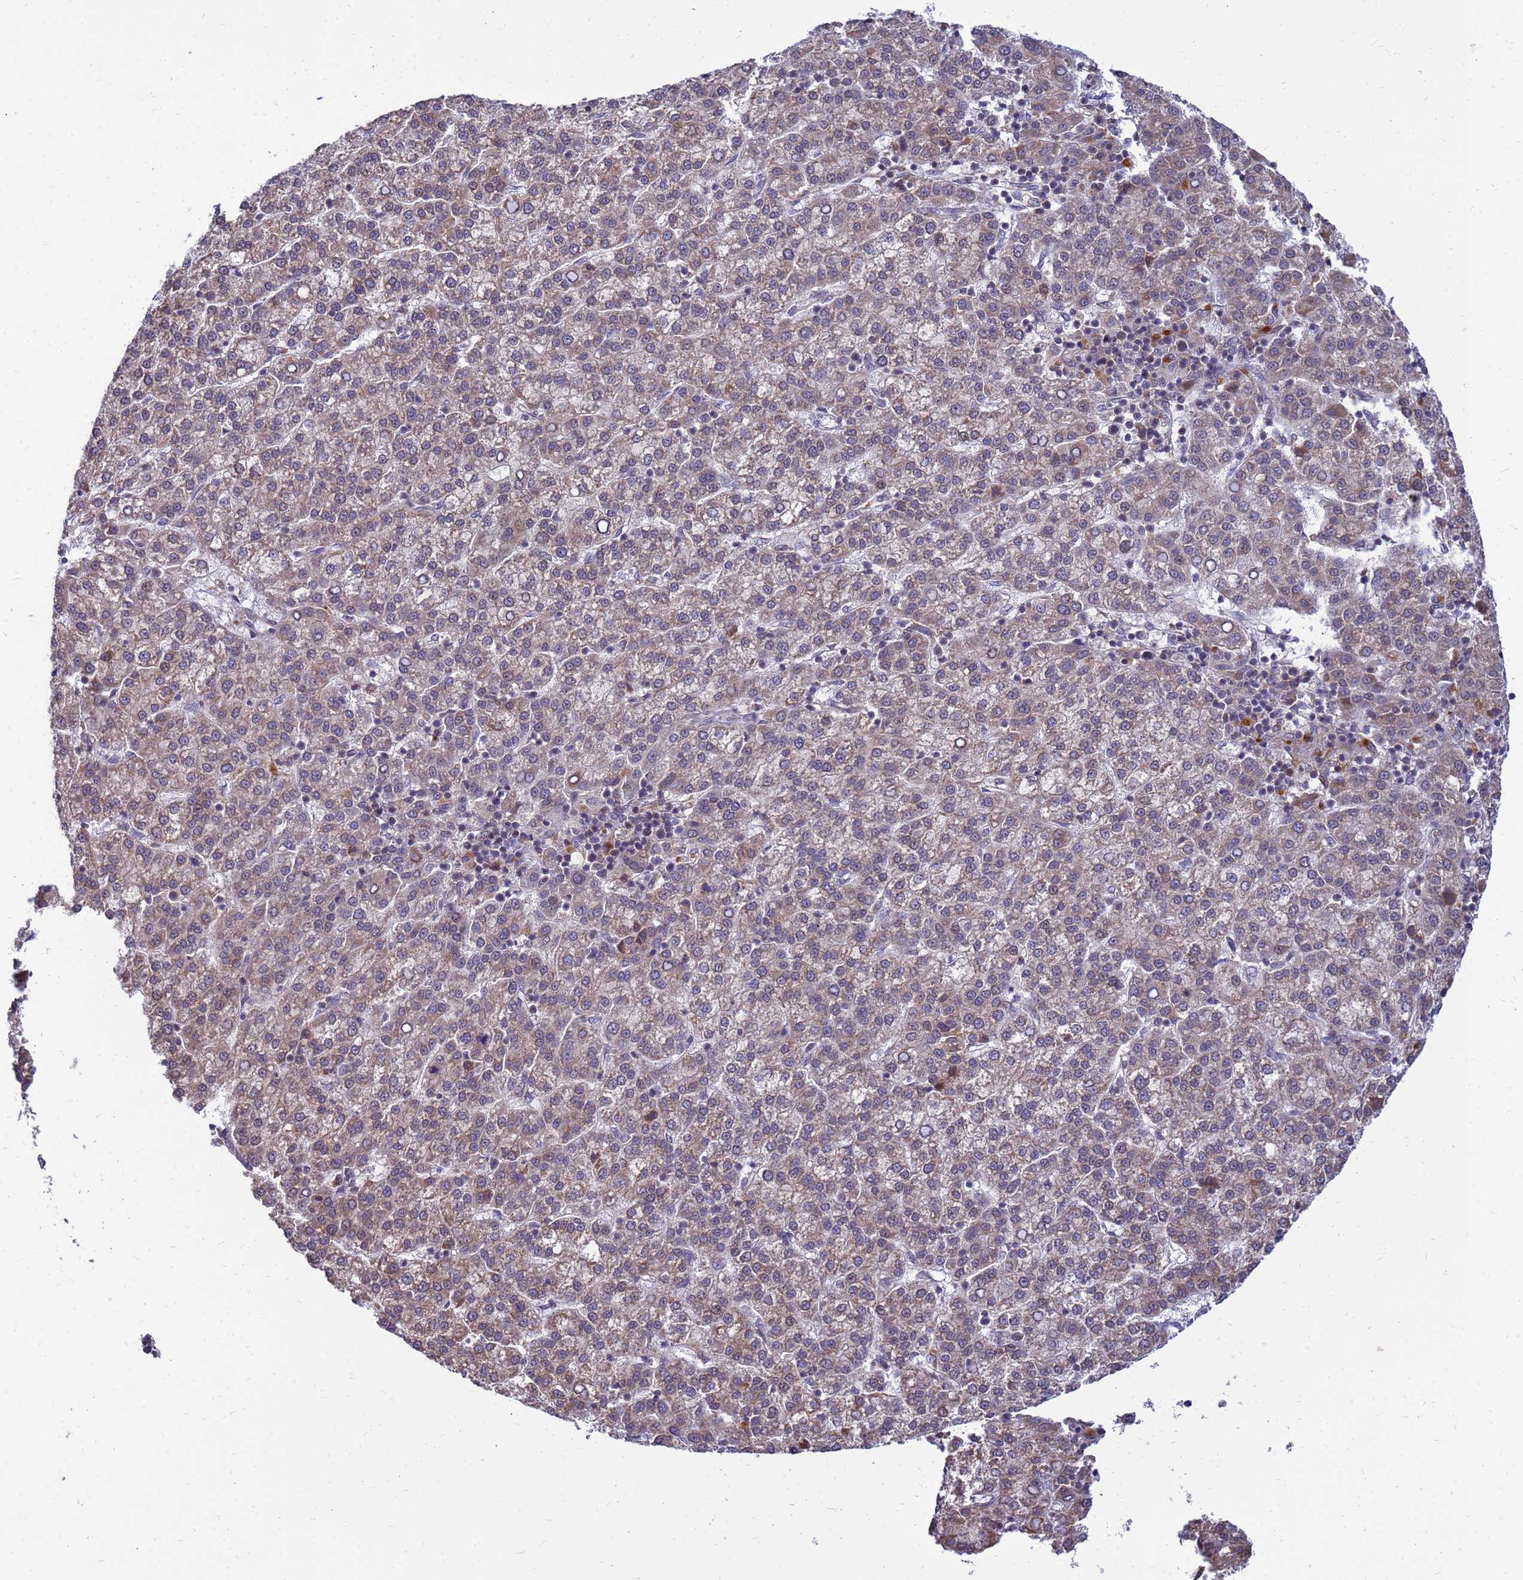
{"staining": {"intensity": "moderate", "quantity": ">75%", "location": "cytoplasmic/membranous"}, "tissue": "liver cancer", "cell_type": "Tumor cells", "image_type": "cancer", "snomed": [{"axis": "morphology", "description": "Carcinoma, Hepatocellular, NOS"}, {"axis": "topography", "description": "Liver"}], "caption": "IHC (DAB (3,3'-diaminobenzidine)) staining of hepatocellular carcinoma (liver) exhibits moderate cytoplasmic/membranous protein expression in about >75% of tumor cells. Using DAB (brown) and hematoxylin (blue) stains, captured at high magnification using brightfield microscopy.", "gene": "C12orf43", "patient": {"sex": "female", "age": 58}}